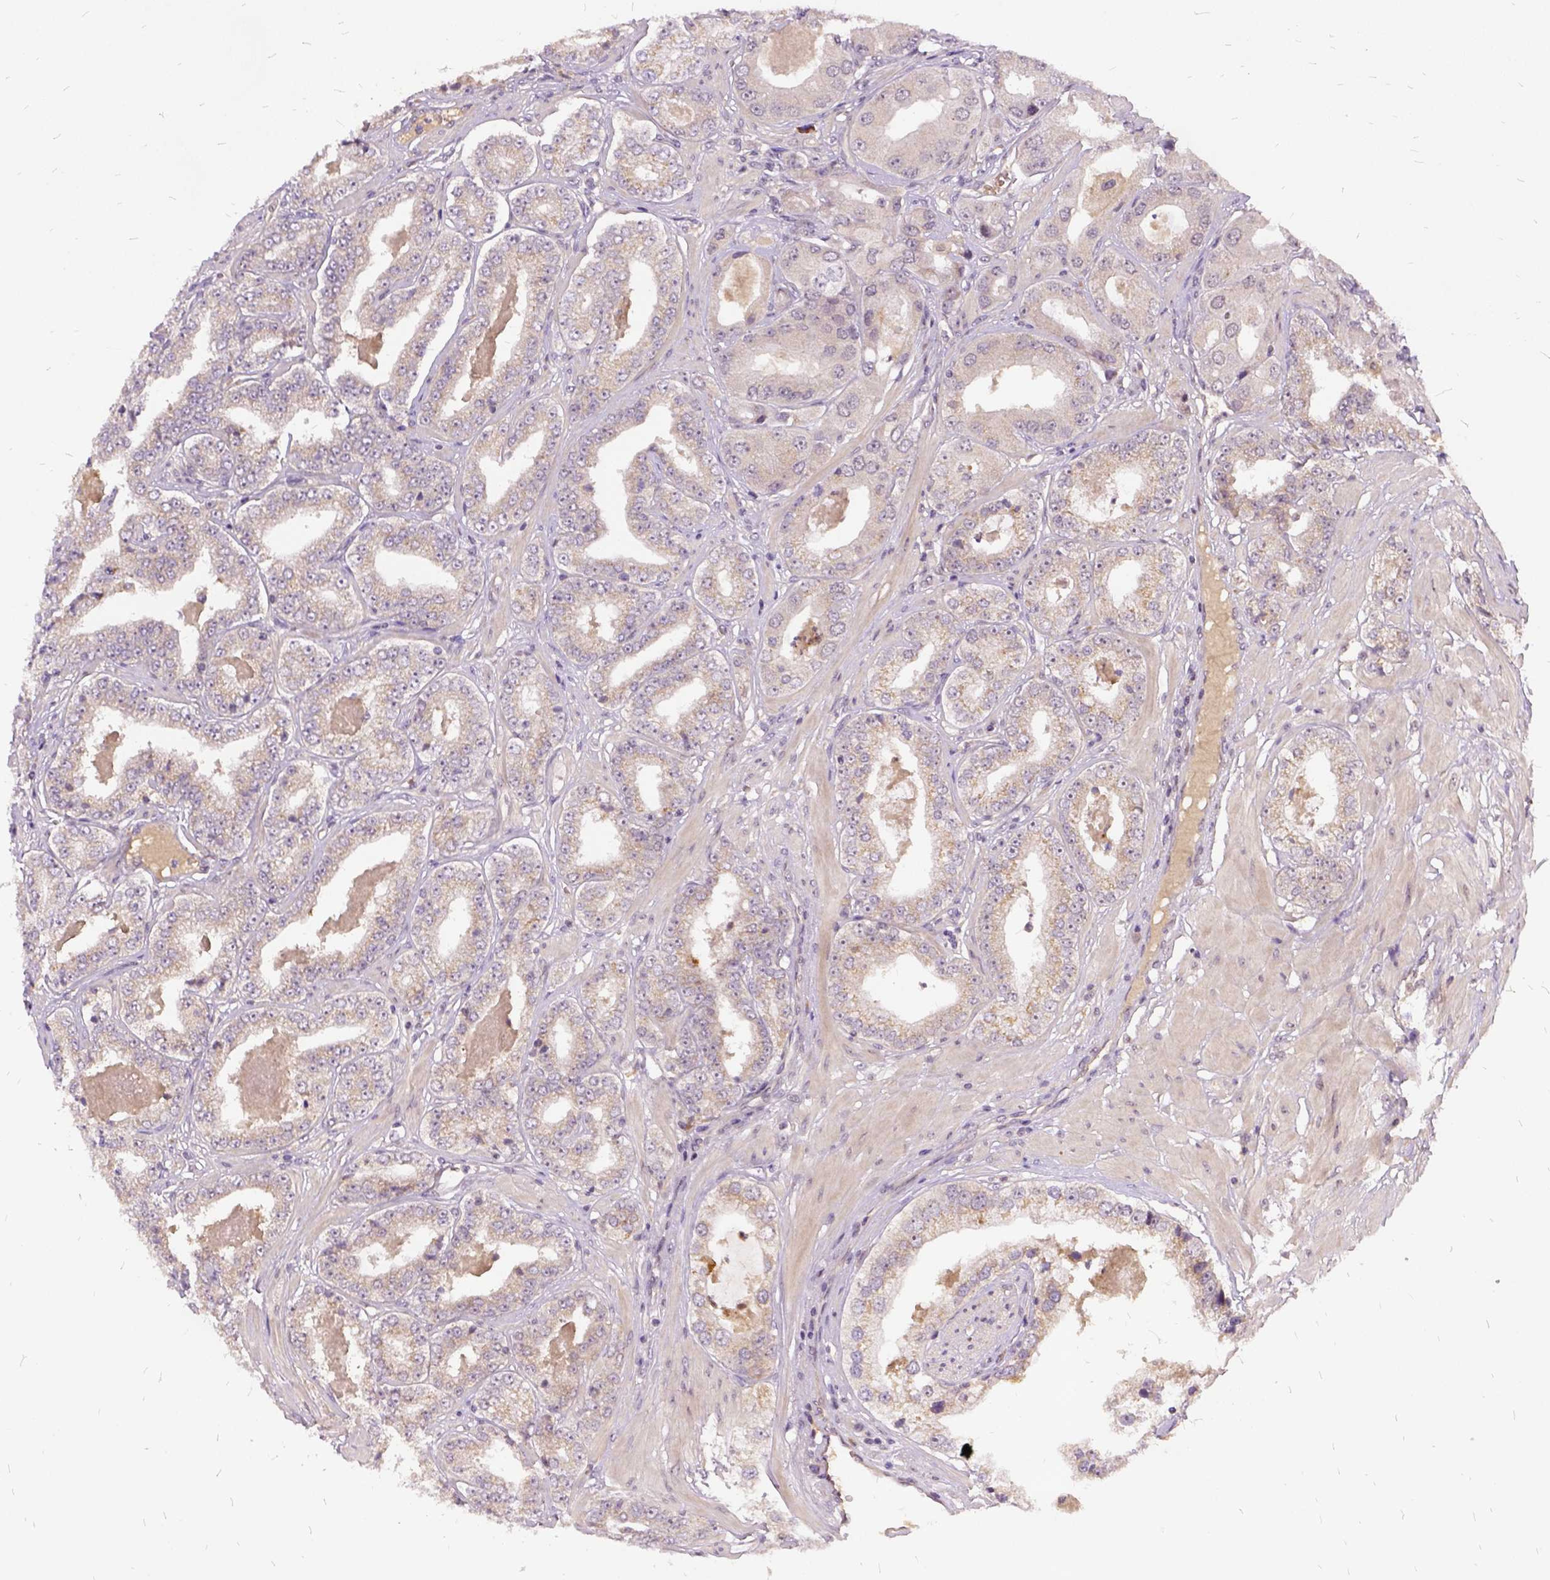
{"staining": {"intensity": "weak", "quantity": ">75%", "location": "cytoplasmic/membranous"}, "tissue": "prostate cancer", "cell_type": "Tumor cells", "image_type": "cancer", "snomed": [{"axis": "morphology", "description": "Adenocarcinoma, Low grade"}, {"axis": "topography", "description": "Prostate"}], "caption": "About >75% of tumor cells in human prostate cancer display weak cytoplasmic/membranous protein staining as visualized by brown immunohistochemical staining.", "gene": "ILRUN", "patient": {"sex": "male", "age": 60}}